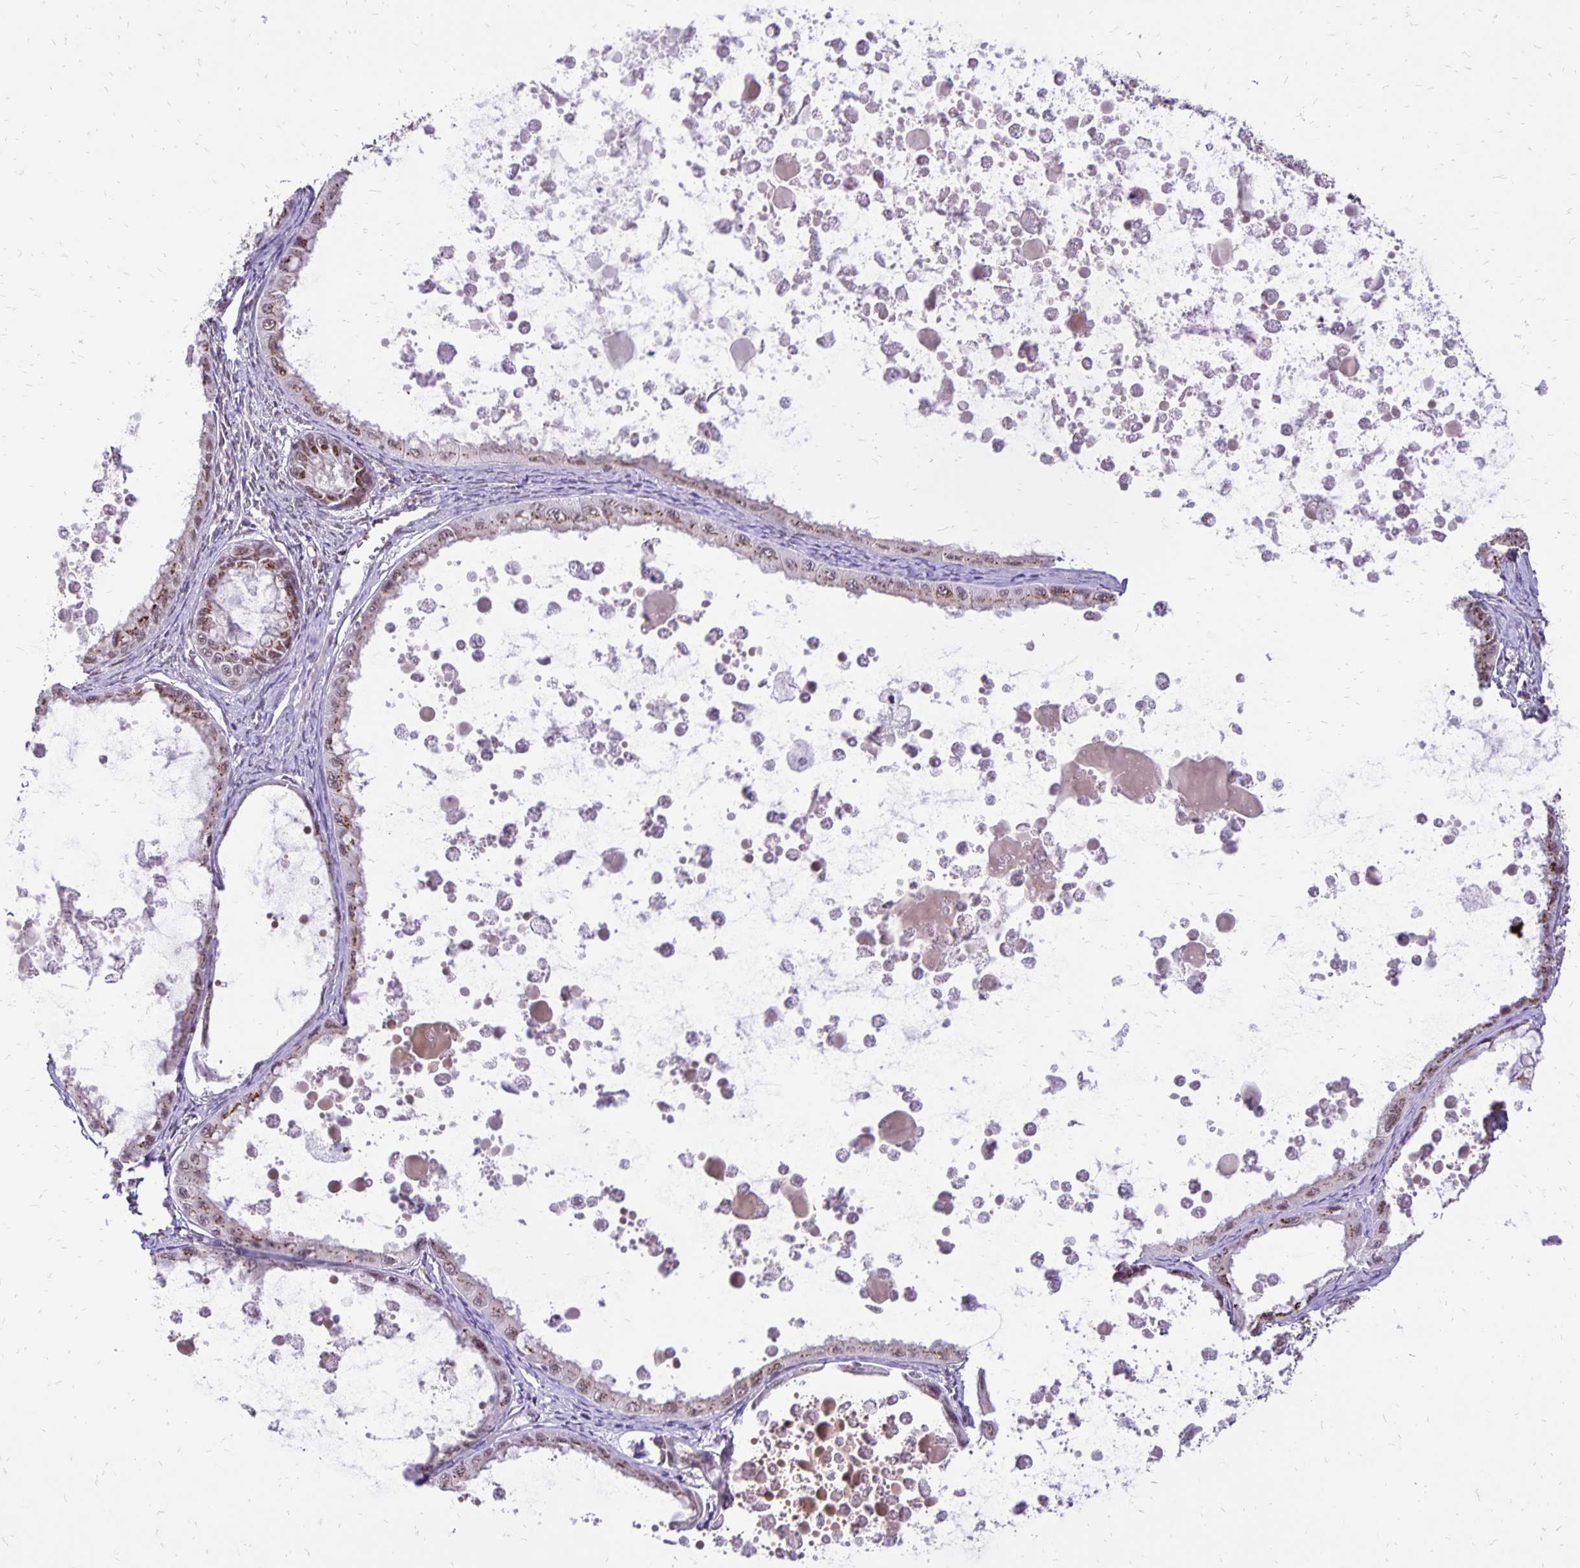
{"staining": {"intensity": "weak", "quantity": "25%-75%", "location": "cytoplasmic/membranous,nuclear"}, "tissue": "ovarian cancer", "cell_type": "Tumor cells", "image_type": "cancer", "snomed": [{"axis": "morphology", "description": "Cystadenocarcinoma, mucinous, NOS"}, {"axis": "topography", "description": "Ovary"}], "caption": "Tumor cells display weak cytoplasmic/membranous and nuclear staining in approximately 25%-75% of cells in ovarian cancer.", "gene": "GOLGA5", "patient": {"sex": "female", "age": 64}}